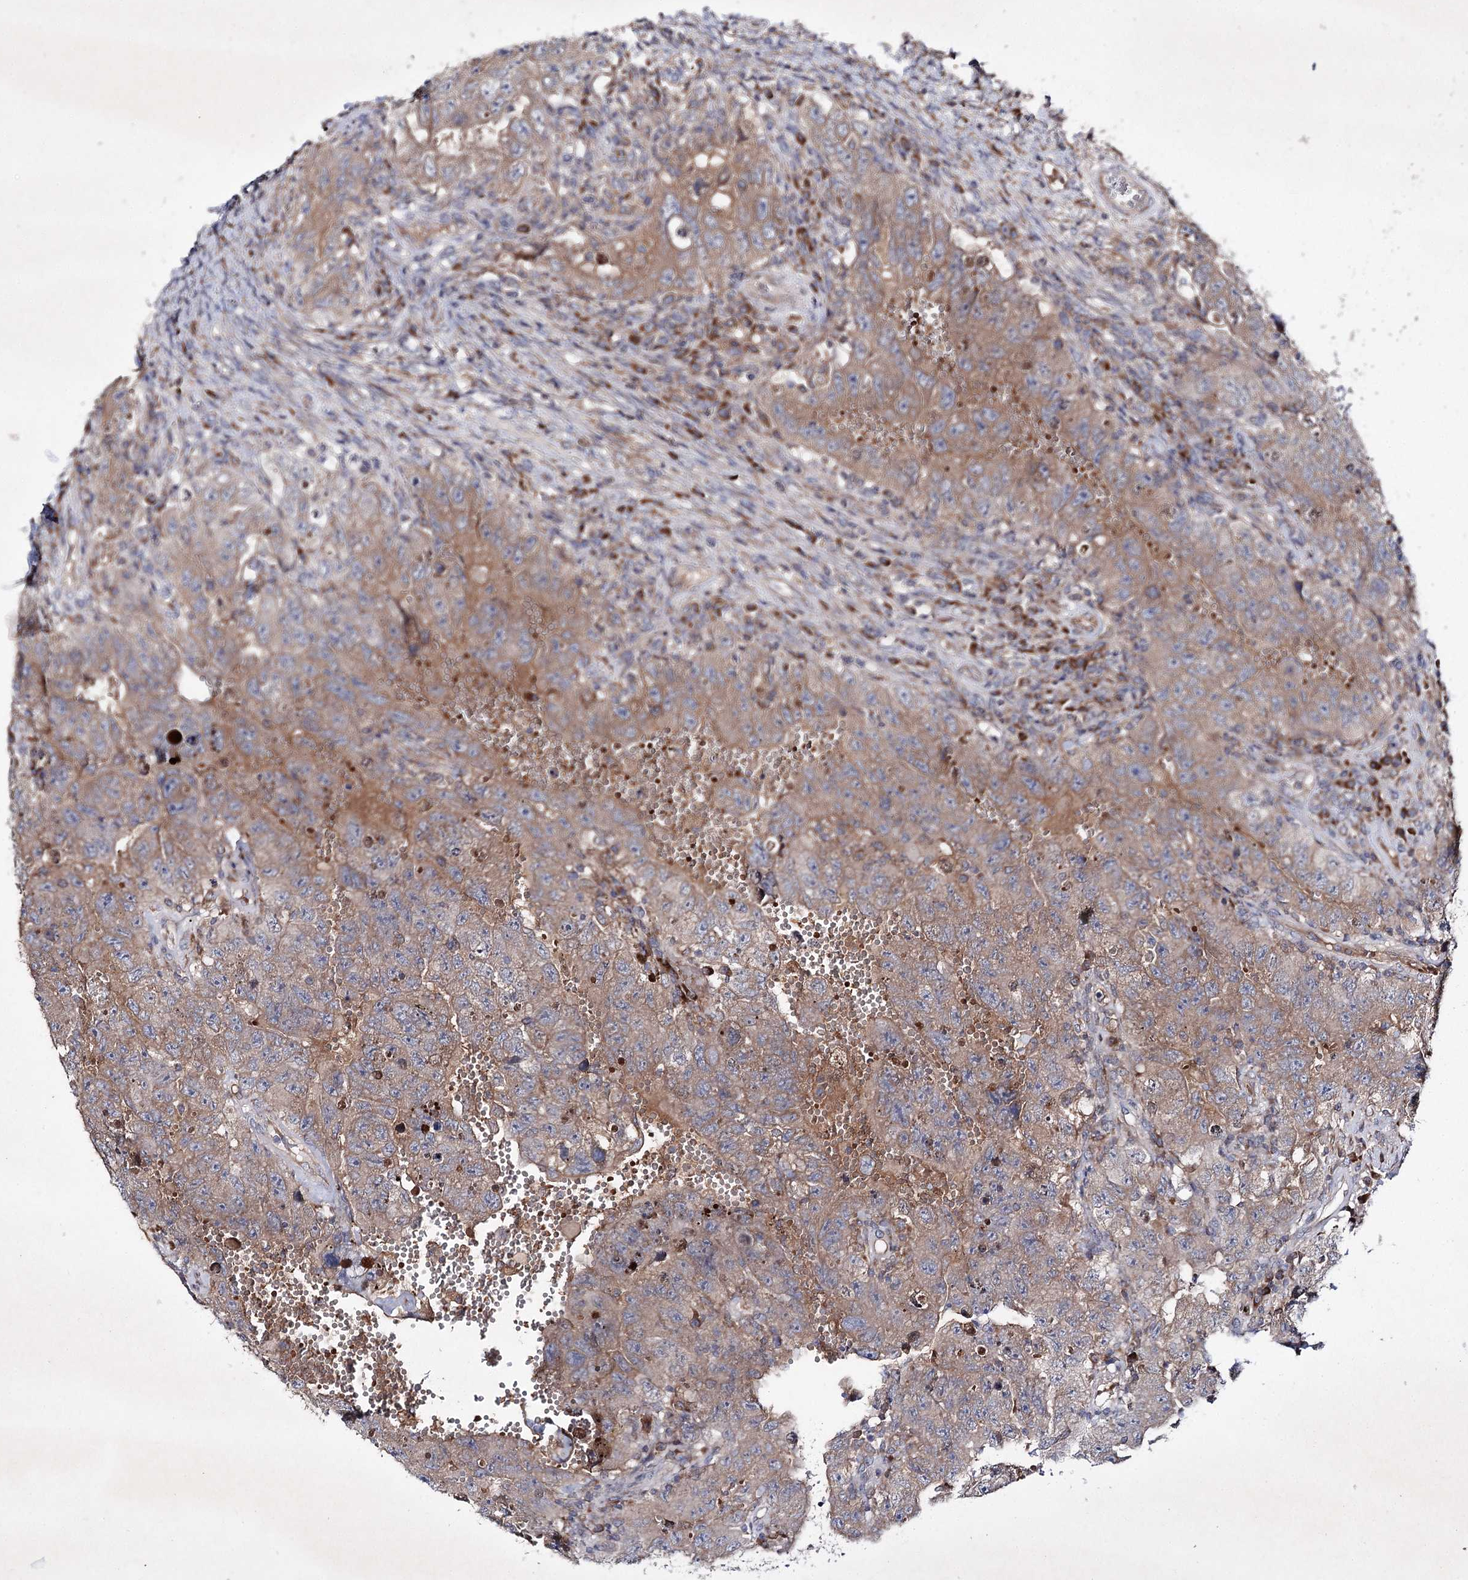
{"staining": {"intensity": "weak", "quantity": ">75%", "location": "cytoplasmic/membranous"}, "tissue": "testis cancer", "cell_type": "Tumor cells", "image_type": "cancer", "snomed": [{"axis": "morphology", "description": "Carcinoma, Embryonal, NOS"}, {"axis": "topography", "description": "Testis"}], "caption": "A brown stain highlights weak cytoplasmic/membranous positivity of a protein in human embryonal carcinoma (testis) tumor cells. (IHC, brightfield microscopy, high magnification).", "gene": "ALG9", "patient": {"sex": "male", "age": 26}}